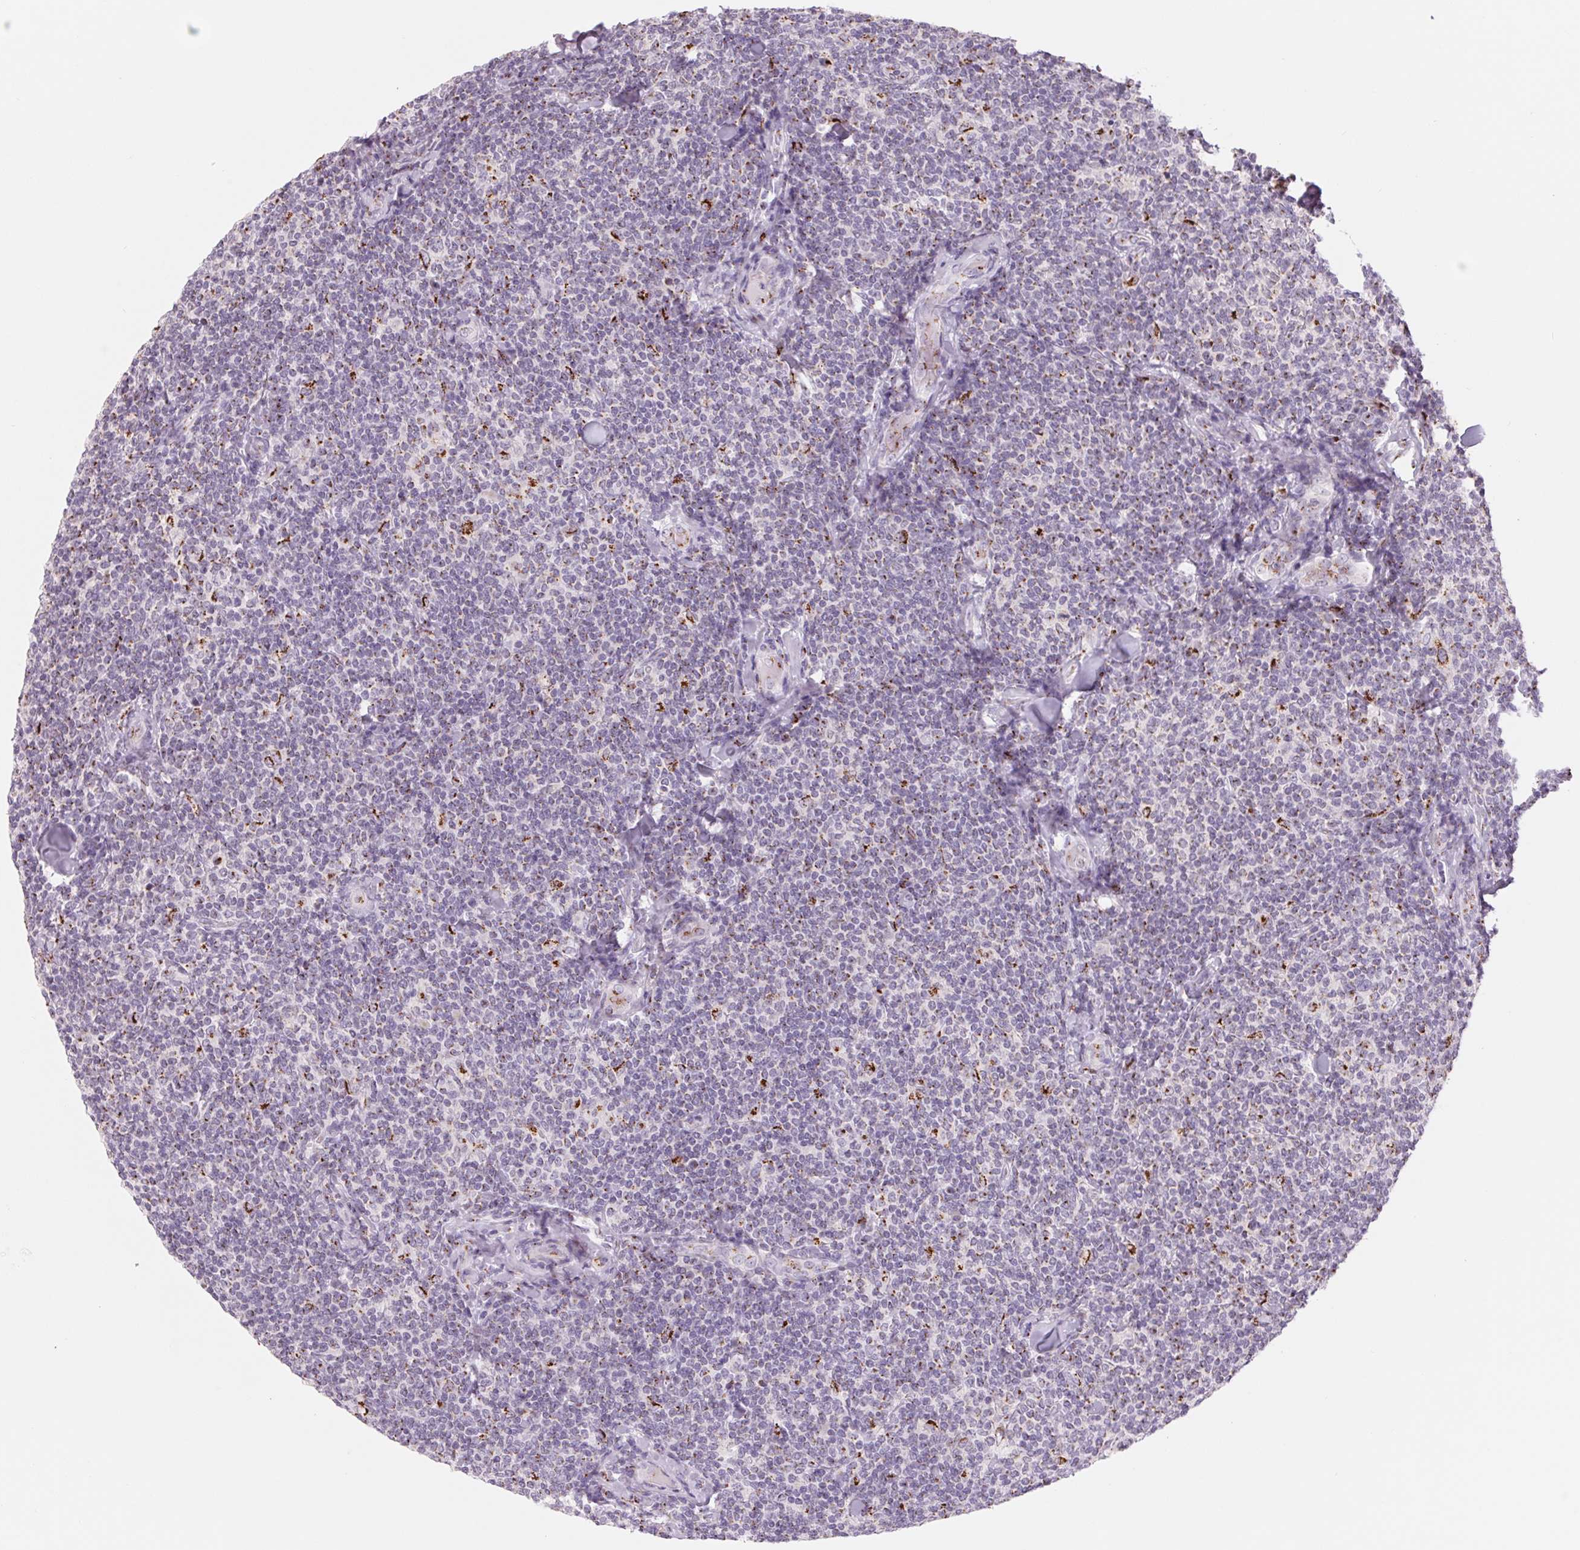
{"staining": {"intensity": "negative", "quantity": "none", "location": "none"}, "tissue": "lymphoma", "cell_type": "Tumor cells", "image_type": "cancer", "snomed": [{"axis": "morphology", "description": "Malignant lymphoma, non-Hodgkin's type, Low grade"}, {"axis": "topography", "description": "Lymph node"}], "caption": "Human malignant lymphoma, non-Hodgkin's type (low-grade) stained for a protein using immunohistochemistry reveals no staining in tumor cells.", "gene": "GALNT7", "patient": {"sex": "female", "age": 56}}